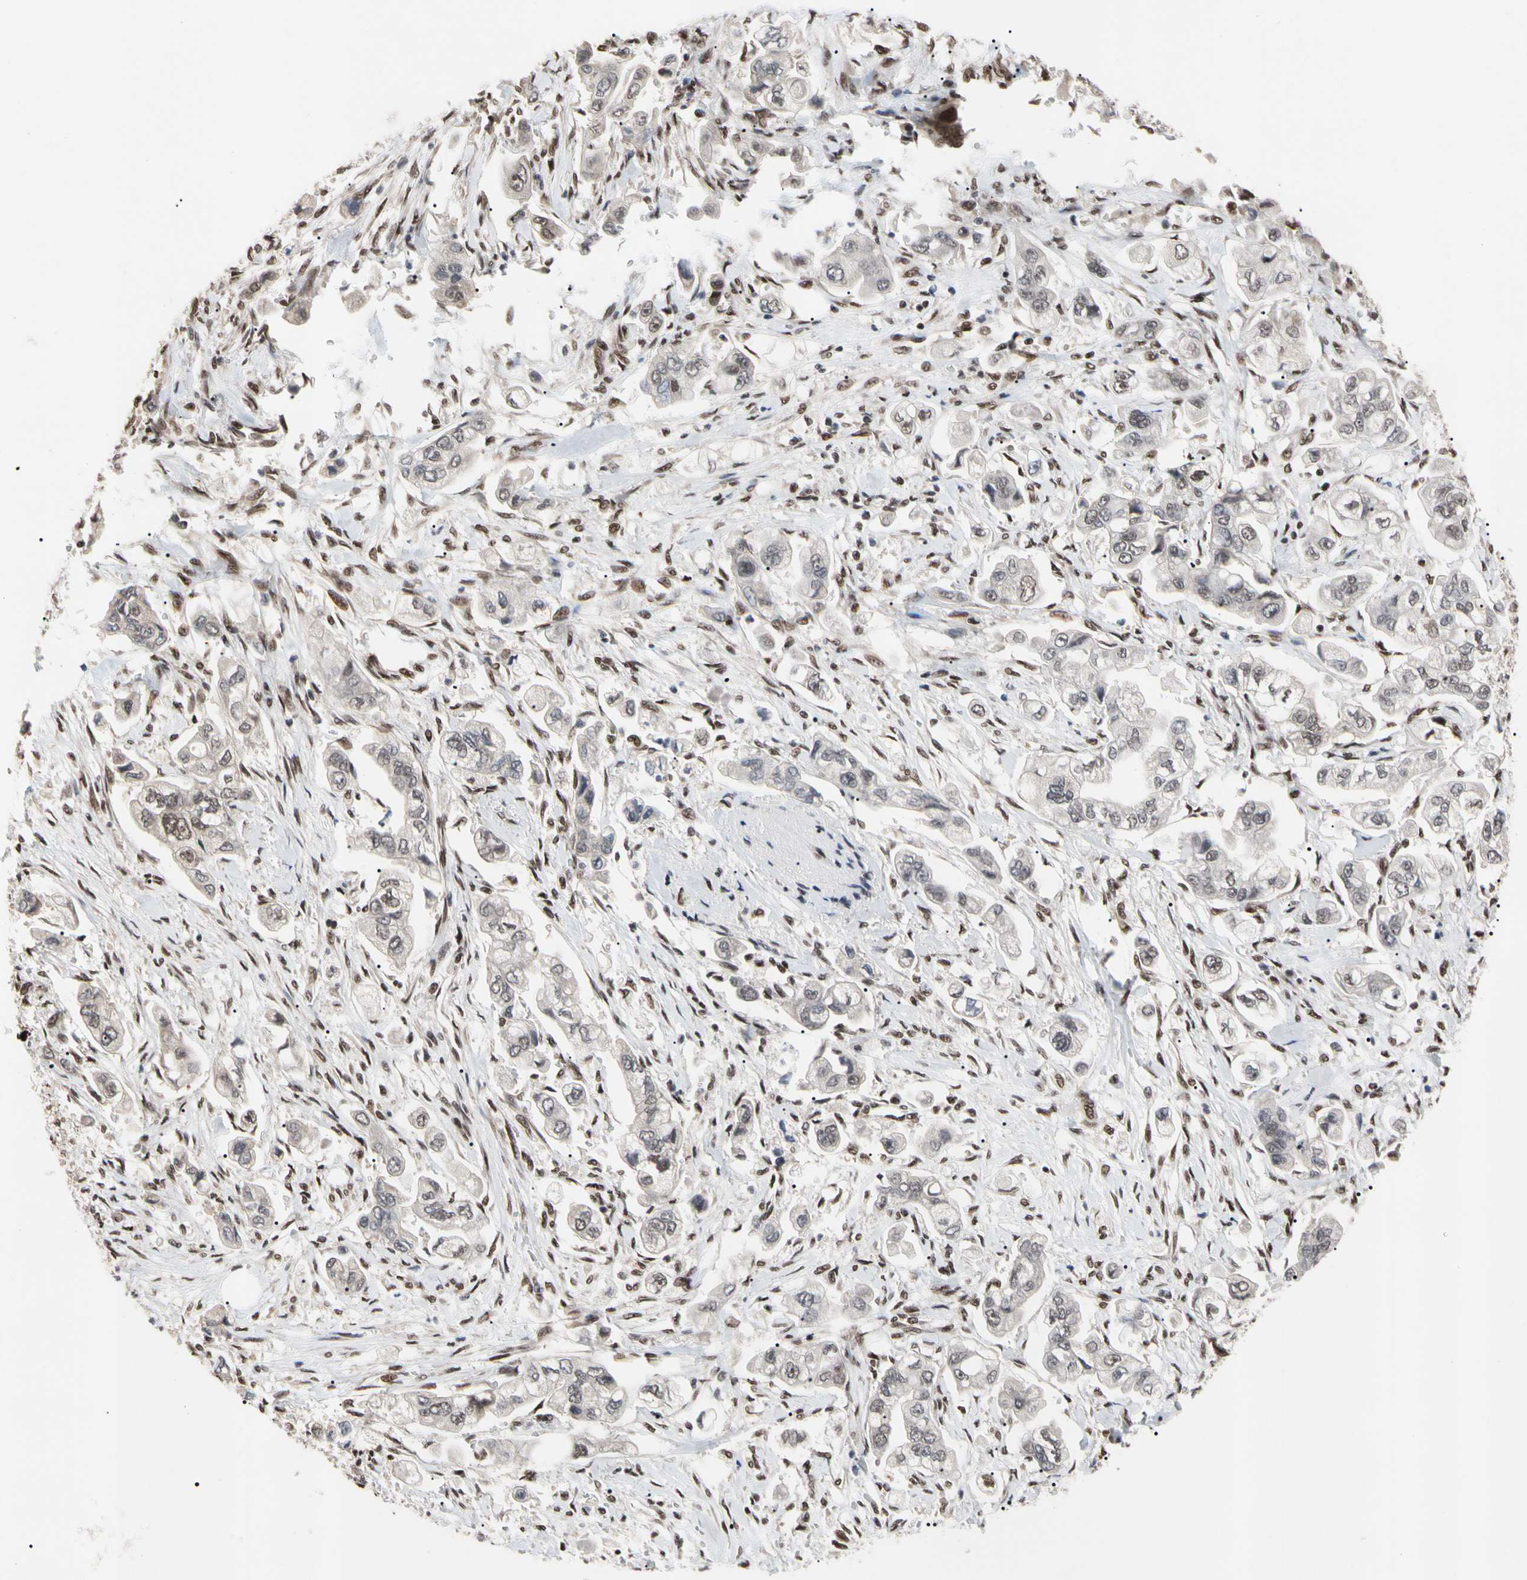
{"staining": {"intensity": "weak", "quantity": "<25%", "location": "nuclear"}, "tissue": "stomach cancer", "cell_type": "Tumor cells", "image_type": "cancer", "snomed": [{"axis": "morphology", "description": "Adenocarcinoma, NOS"}, {"axis": "topography", "description": "Stomach"}], "caption": "Tumor cells are negative for brown protein staining in stomach adenocarcinoma.", "gene": "FAM98B", "patient": {"sex": "male", "age": 62}}